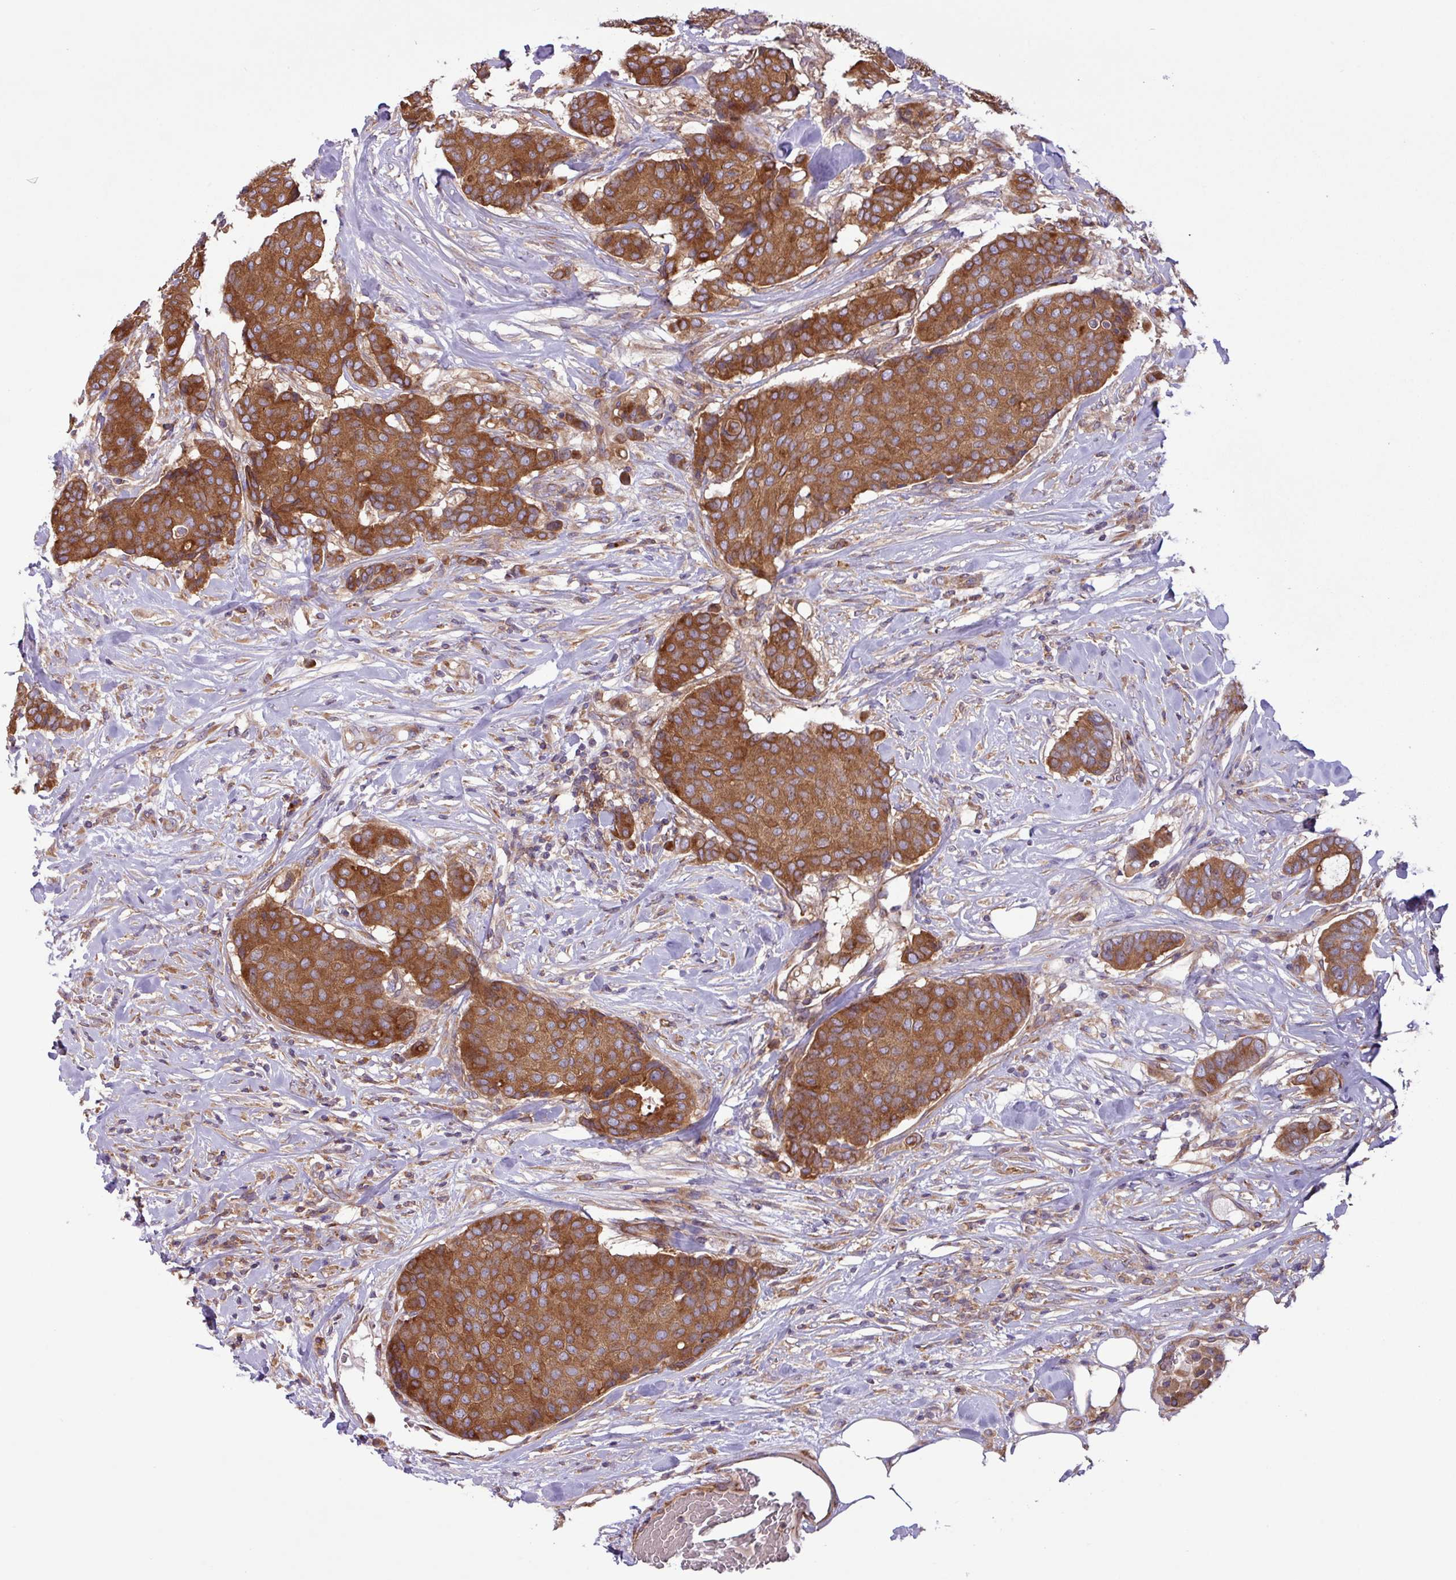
{"staining": {"intensity": "strong", "quantity": ">75%", "location": "cytoplasmic/membranous"}, "tissue": "breast cancer", "cell_type": "Tumor cells", "image_type": "cancer", "snomed": [{"axis": "morphology", "description": "Duct carcinoma"}, {"axis": "topography", "description": "Breast"}], "caption": "A brown stain highlights strong cytoplasmic/membranous positivity of a protein in breast cancer tumor cells.", "gene": "RAB19", "patient": {"sex": "female", "age": 75}}